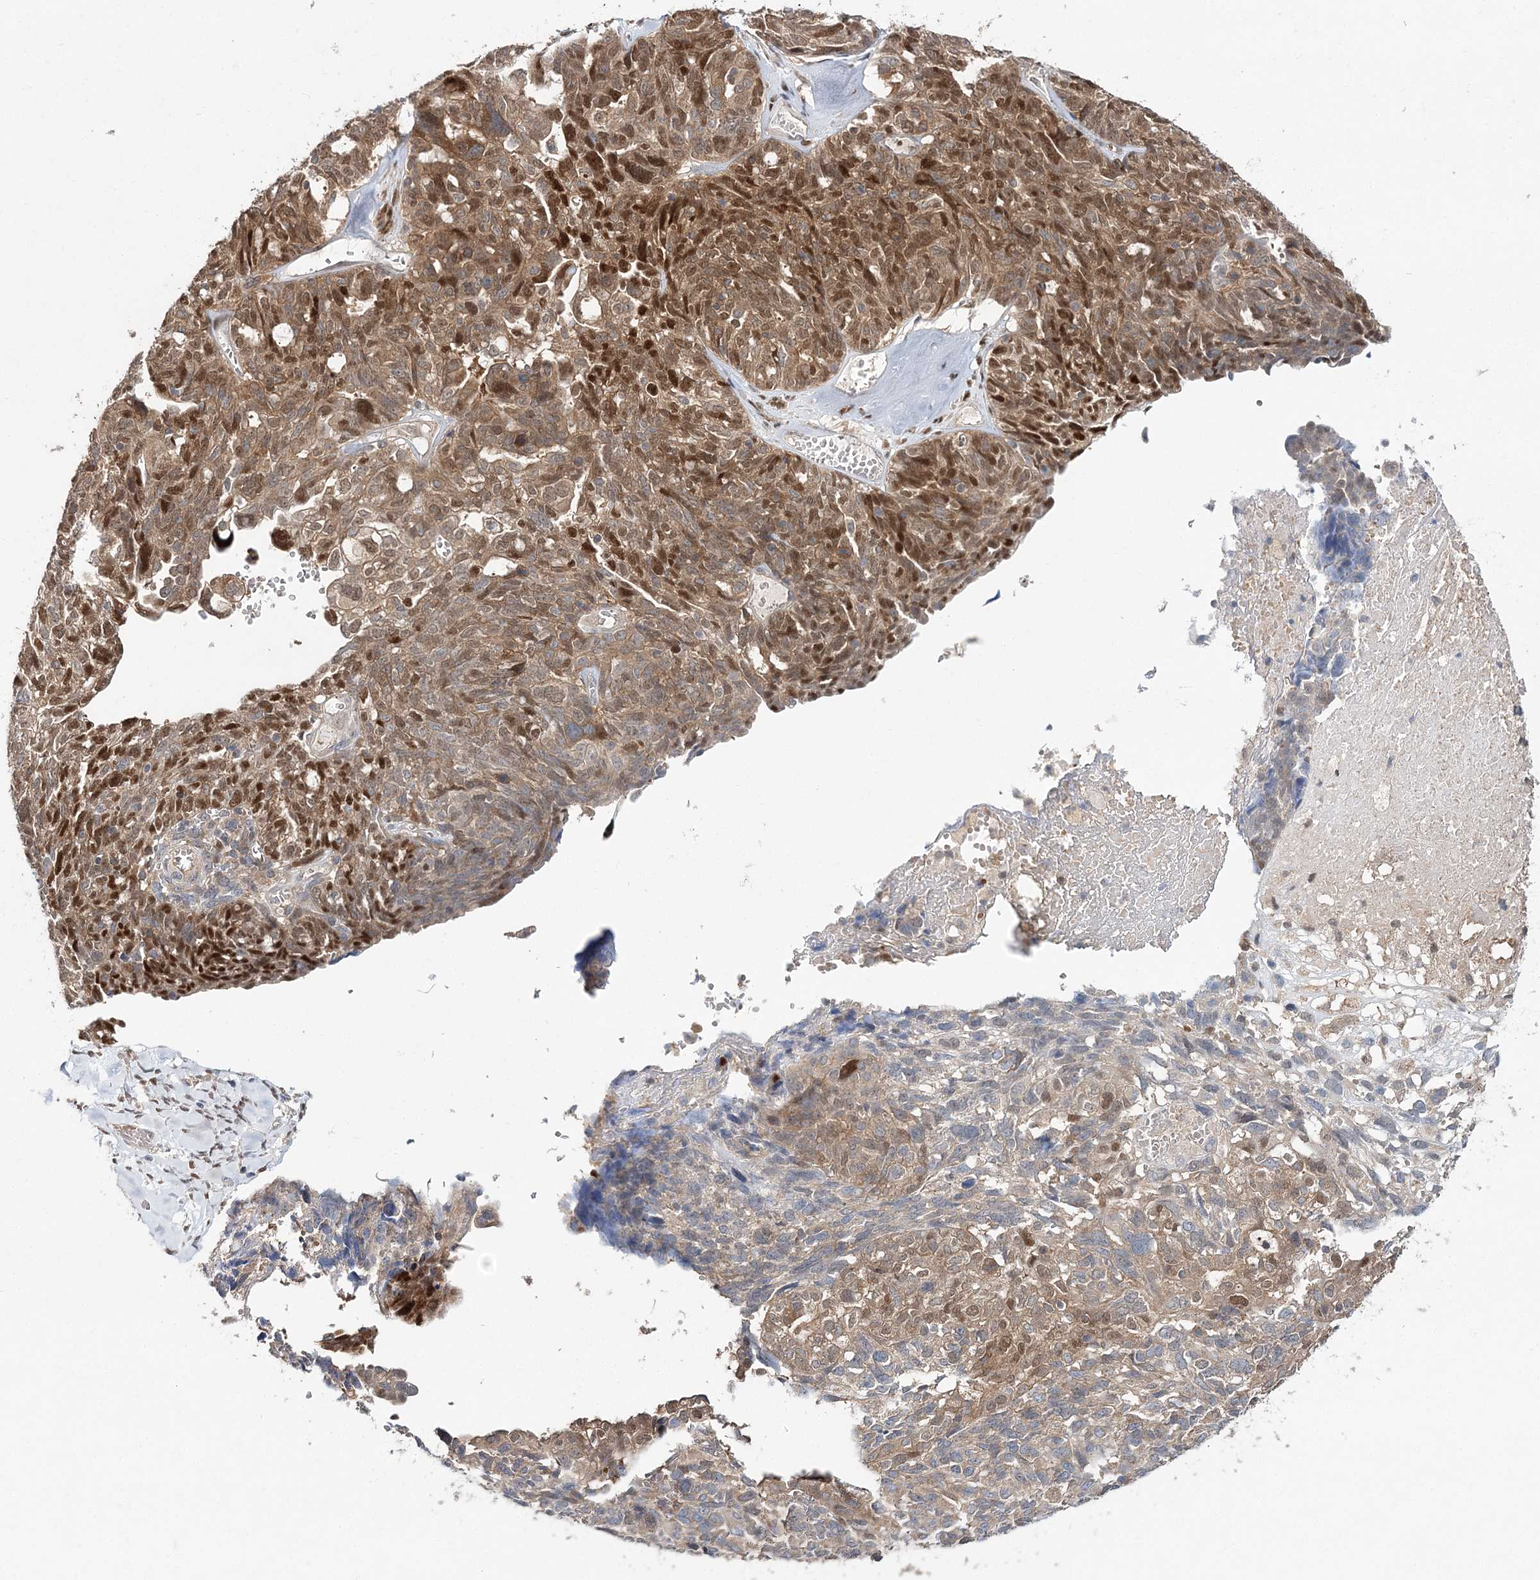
{"staining": {"intensity": "strong", "quantity": "25%-75%", "location": "cytoplasmic/membranous,nuclear"}, "tissue": "ovarian cancer", "cell_type": "Tumor cells", "image_type": "cancer", "snomed": [{"axis": "morphology", "description": "Cystadenocarcinoma, serous, NOS"}, {"axis": "topography", "description": "Ovary"}], "caption": "Tumor cells show strong cytoplasmic/membranous and nuclear staining in approximately 25%-75% of cells in ovarian cancer.", "gene": "NIF3L1", "patient": {"sex": "female", "age": 79}}